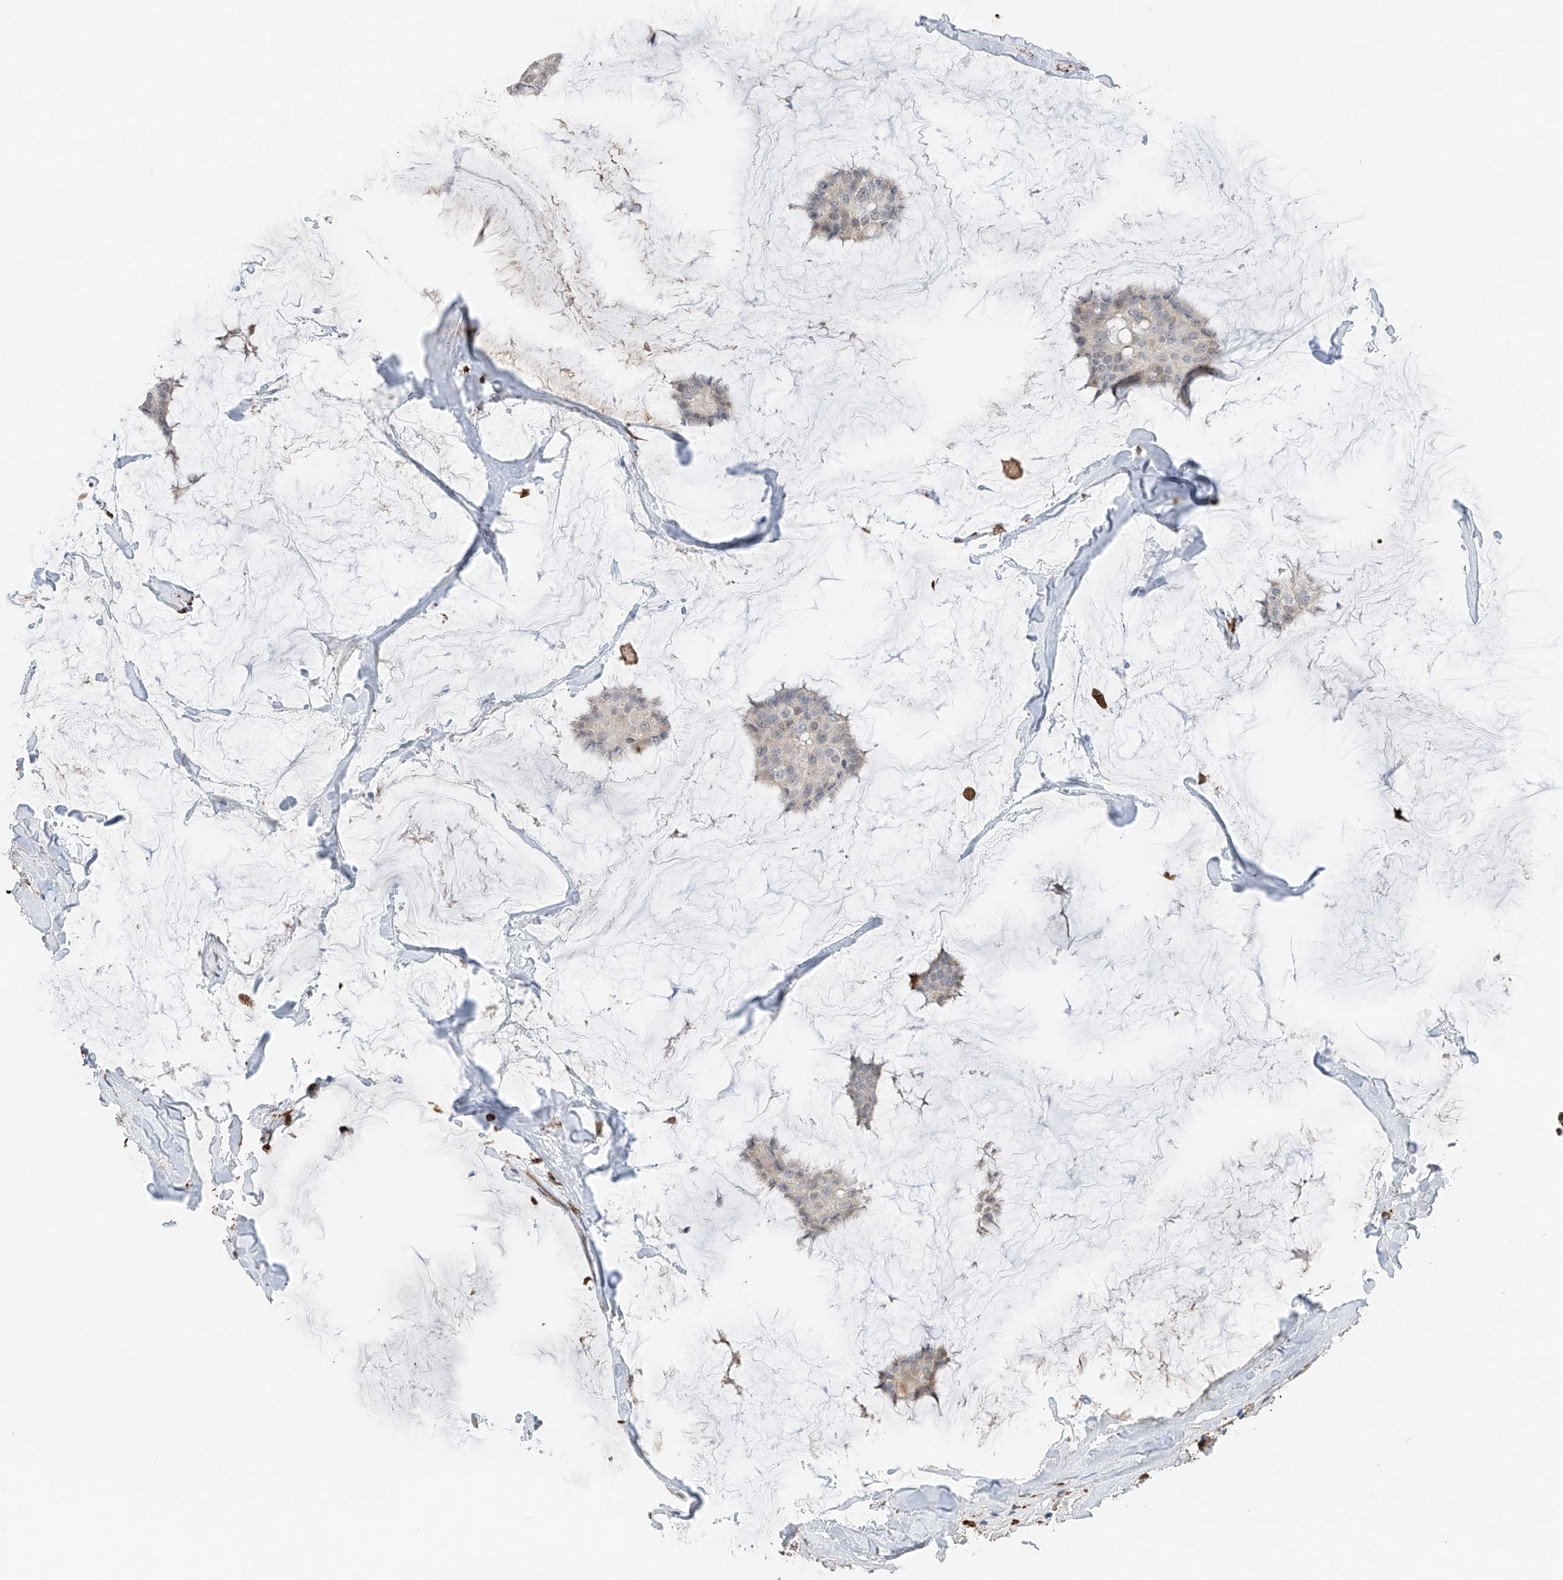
{"staining": {"intensity": "weak", "quantity": "<25%", "location": "cytoplasmic/membranous"}, "tissue": "breast cancer", "cell_type": "Tumor cells", "image_type": "cancer", "snomed": [{"axis": "morphology", "description": "Duct carcinoma"}, {"axis": "topography", "description": "Breast"}], "caption": "High power microscopy histopathology image of an immunohistochemistry (IHC) micrograph of breast cancer (infiltrating ductal carcinoma), revealing no significant positivity in tumor cells.", "gene": "TBXAS1", "patient": {"sex": "female", "age": 93}}